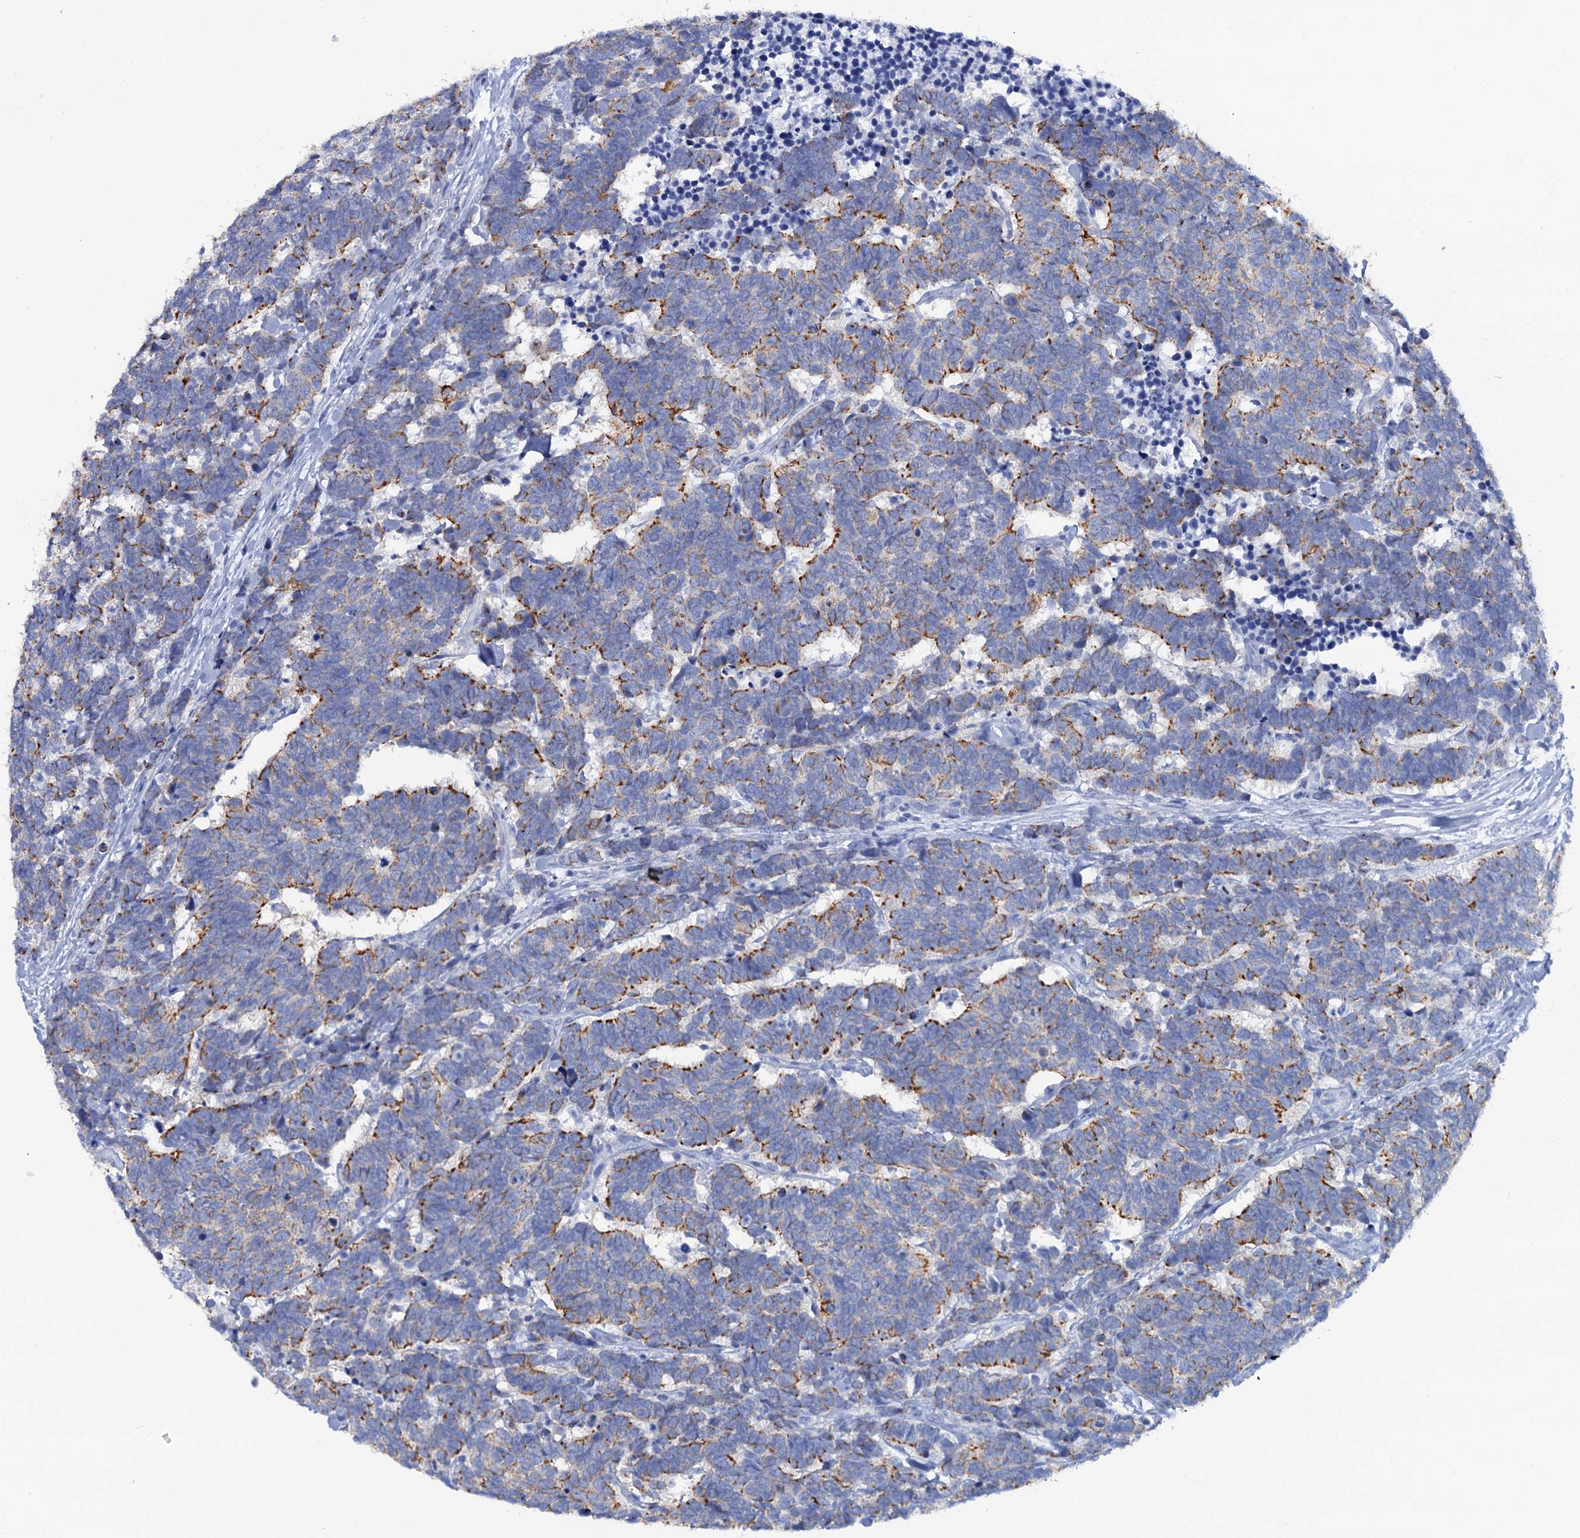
{"staining": {"intensity": "moderate", "quantity": "25%-75%", "location": "cytoplasmic/membranous"}, "tissue": "carcinoid", "cell_type": "Tumor cells", "image_type": "cancer", "snomed": [{"axis": "morphology", "description": "Carcinoma, NOS"}, {"axis": "morphology", "description": "Carcinoid, malignant, NOS"}, {"axis": "topography", "description": "Urinary bladder"}], "caption": "The immunohistochemical stain labels moderate cytoplasmic/membranous staining in tumor cells of carcinoma tissue. (IHC, brightfield microscopy, high magnification).", "gene": "RAB3IP", "patient": {"sex": "male", "age": 57}}